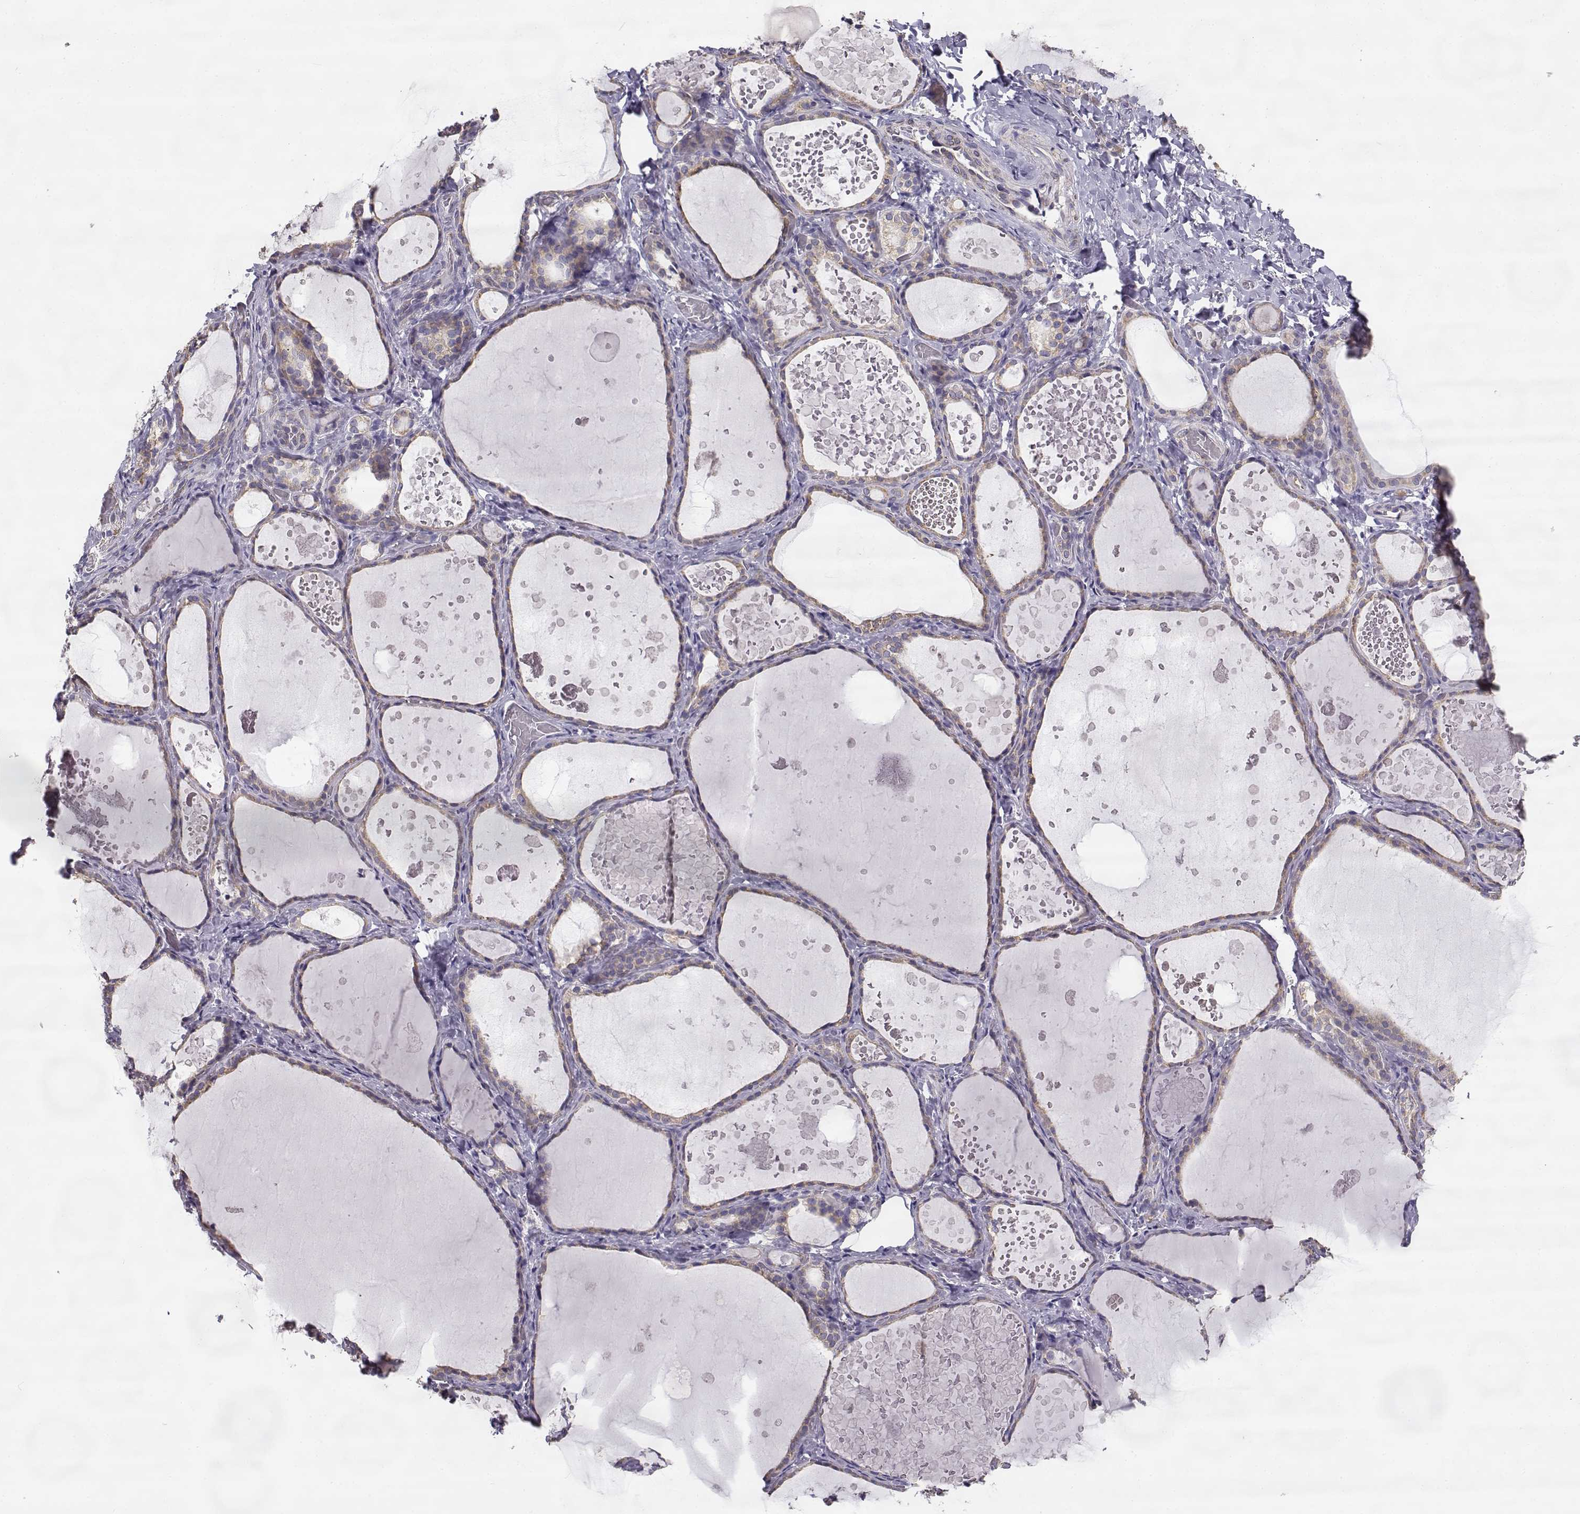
{"staining": {"intensity": "weak", "quantity": ">75%", "location": "cytoplasmic/membranous"}, "tissue": "thyroid gland", "cell_type": "Glandular cells", "image_type": "normal", "snomed": [{"axis": "morphology", "description": "Normal tissue, NOS"}, {"axis": "topography", "description": "Thyroid gland"}], "caption": "Glandular cells exhibit low levels of weak cytoplasmic/membranous staining in about >75% of cells in unremarkable human thyroid gland.", "gene": "BEND6", "patient": {"sex": "female", "age": 56}}